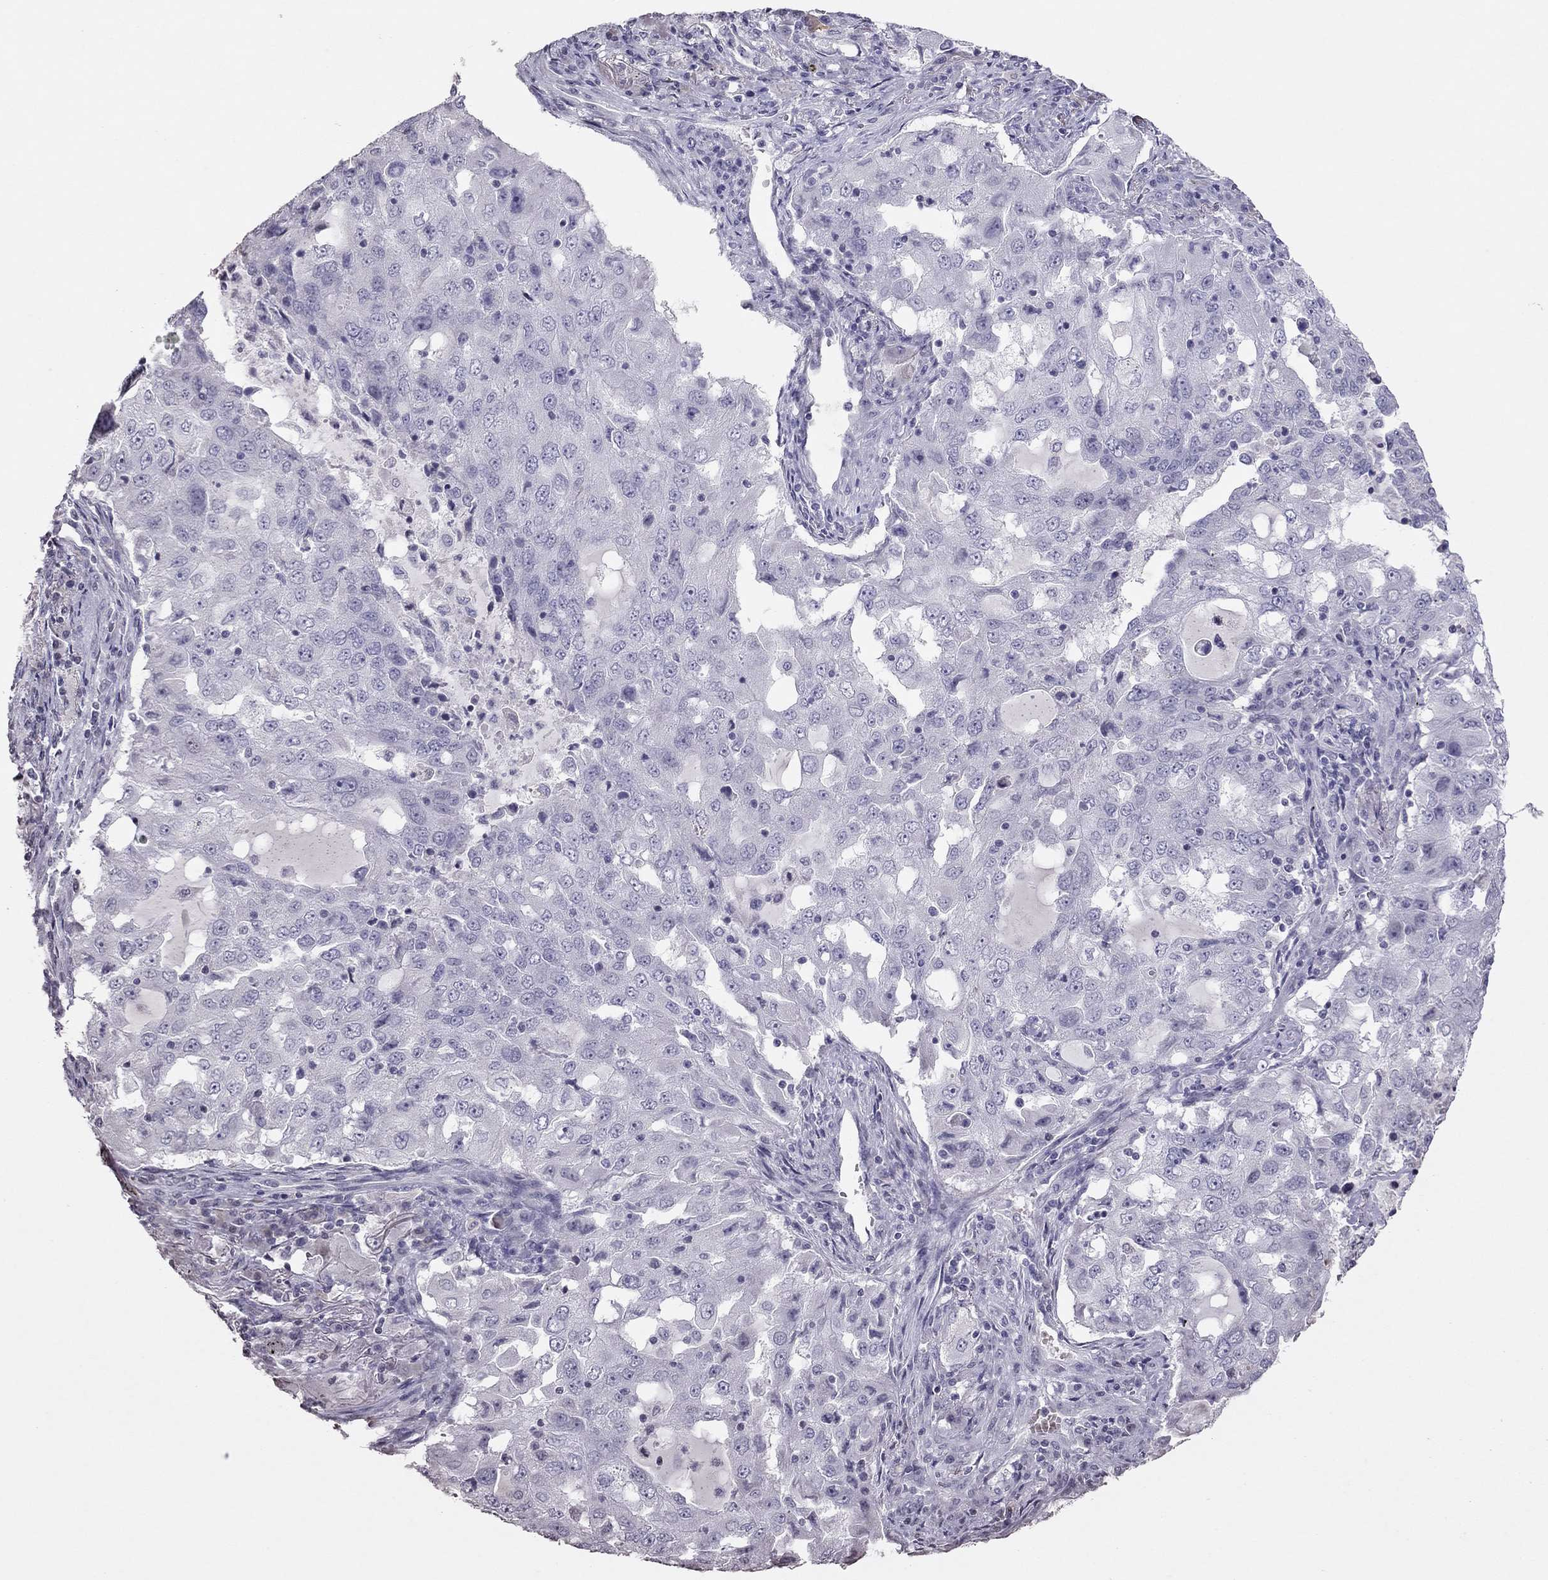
{"staining": {"intensity": "negative", "quantity": "none", "location": "none"}, "tissue": "lung cancer", "cell_type": "Tumor cells", "image_type": "cancer", "snomed": [{"axis": "morphology", "description": "Adenocarcinoma, NOS"}, {"axis": "topography", "description": "Lung"}], "caption": "Micrograph shows no significant protein expression in tumor cells of lung adenocarcinoma.", "gene": "TSHB", "patient": {"sex": "female", "age": 61}}